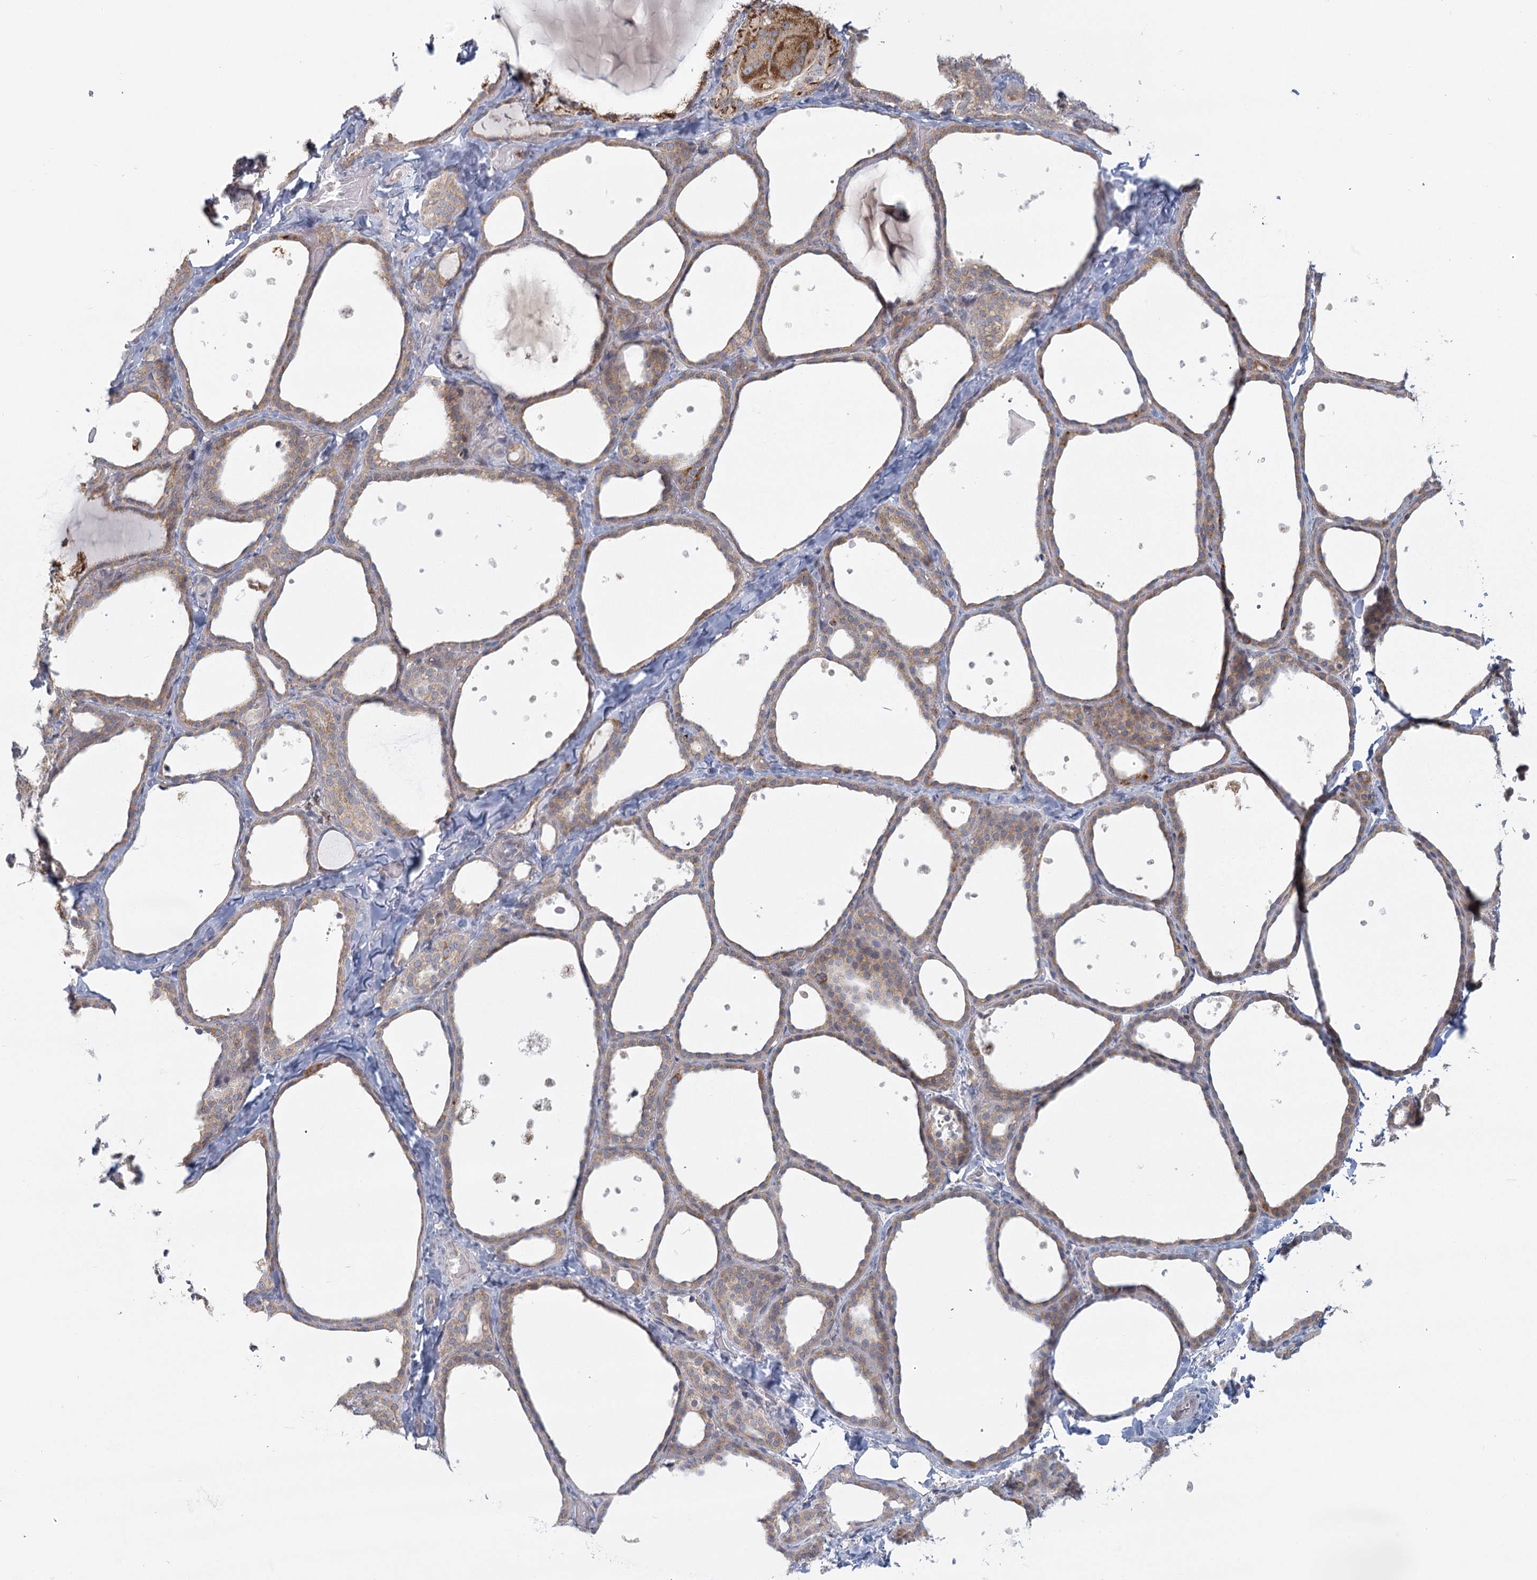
{"staining": {"intensity": "moderate", "quantity": "25%-75%", "location": "cytoplasmic/membranous"}, "tissue": "thyroid gland", "cell_type": "Glandular cells", "image_type": "normal", "snomed": [{"axis": "morphology", "description": "Normal tissue, NOS"}, {"axis": "topography", "description": "Thyroid gland"}], "caption": "Protein expression analysis of normal thyroid gland displays moderate cytoplasmic/membranous staining in approximately 25%-75% of glandular cells.", "gene": "LACTB", "patient": {"sex": "female", "age": 44}}